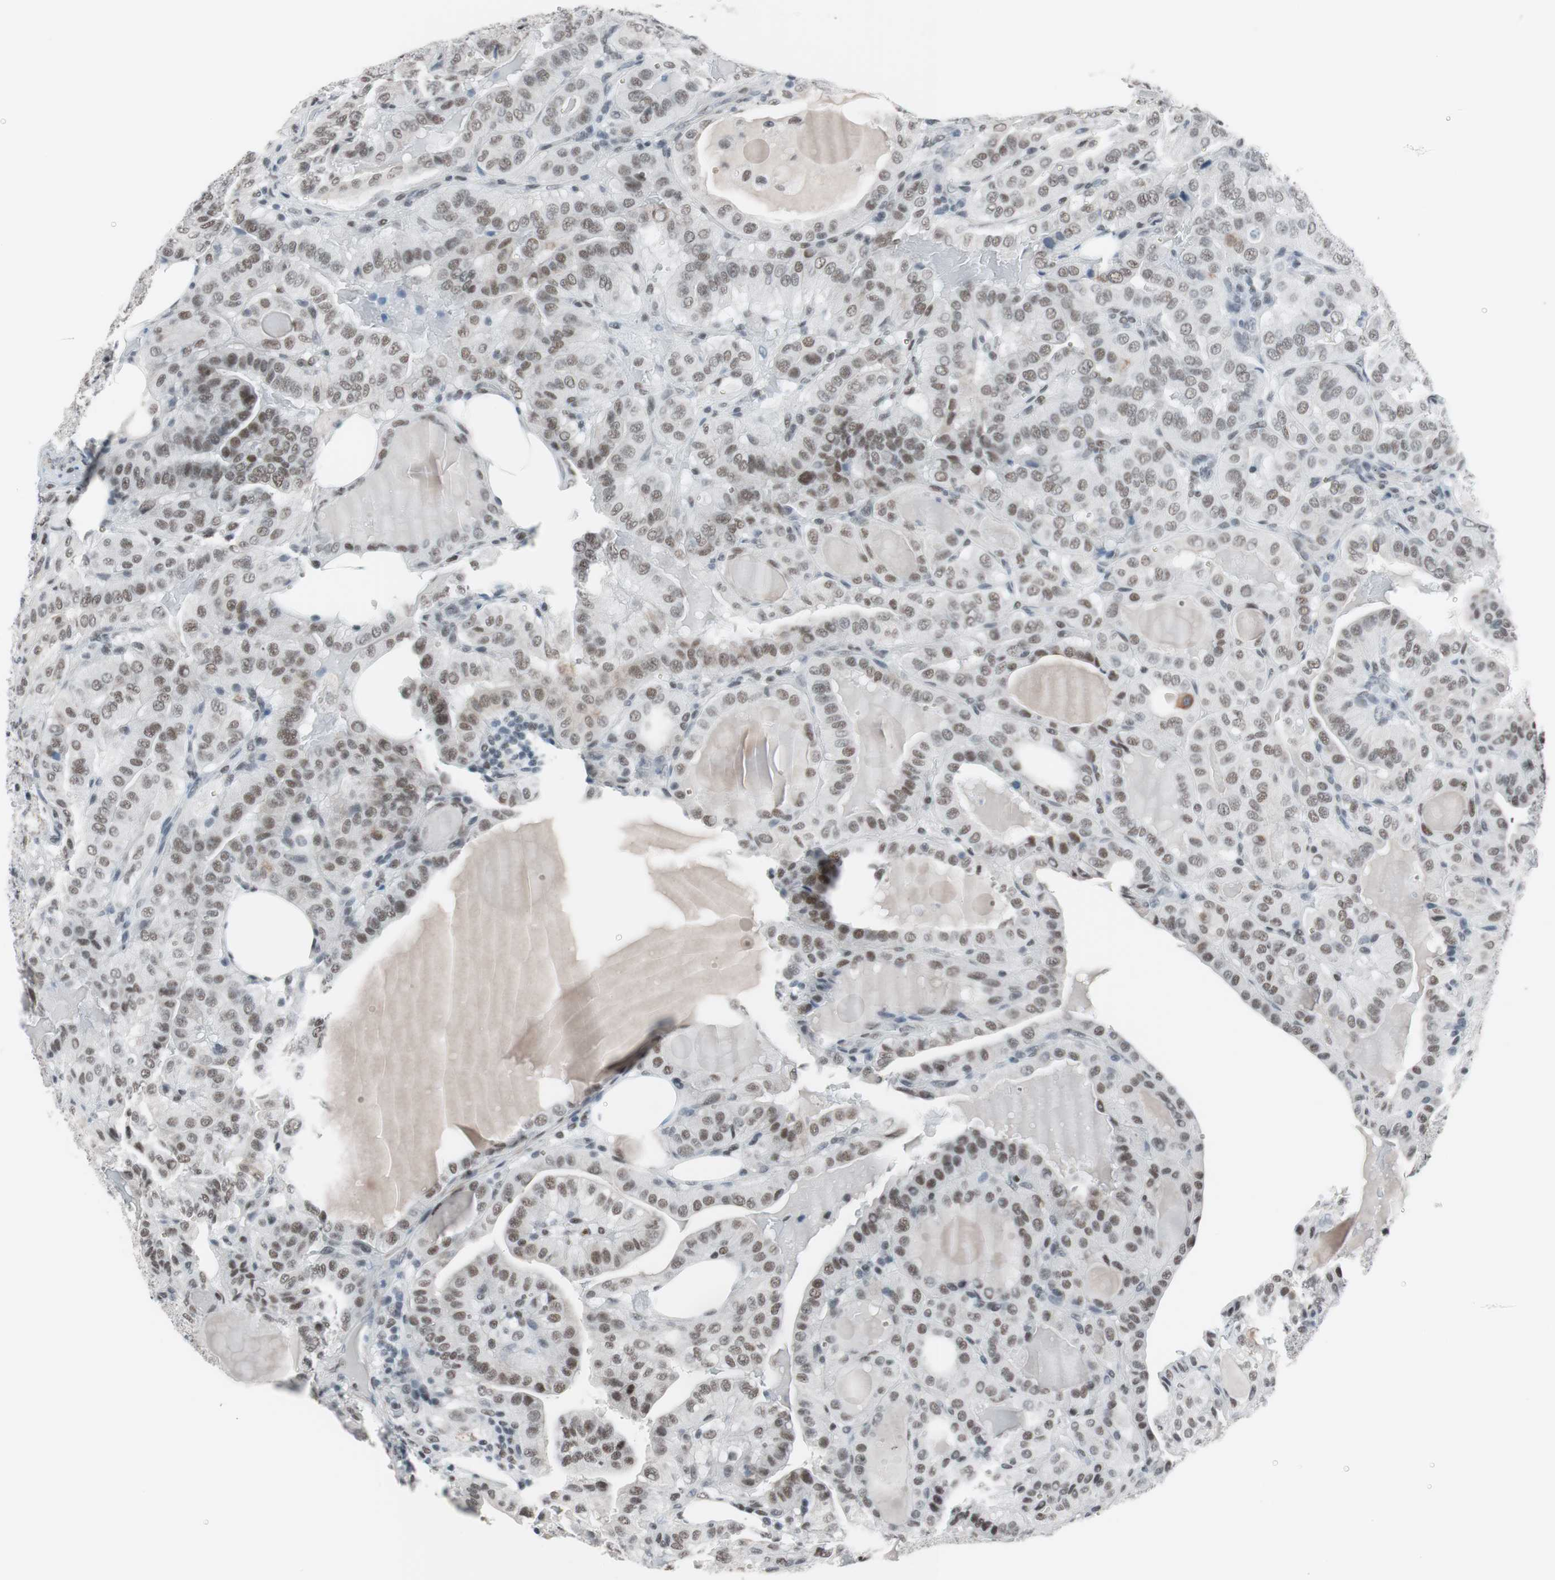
{"staining": {"intensity": "moderate", "quantity": "25%-75%", "location": "nuclear"}, "tissue": "thyroid cancer", "cell_type": "Tumor cells", "image_type": "cancer", "snomed": [{"axis": "morphology", "description": "Papillary adenocarcinoma, NOS"}, {"axis": "topography", "description": "Thyroid gland"}], "caption": "Brown immunohistochemical staining in thyroid cancer (papillary adenocarcinoma) shows moderate nuclear positivity in about 25%-75% of tumor cells. The protein is stained brown, and the nuclei are stained in blue (DAB IHC with brightfield microscopy, high magnification).", "gene": "ARID1A", "patient": {"sex": "male", "age": 77}}